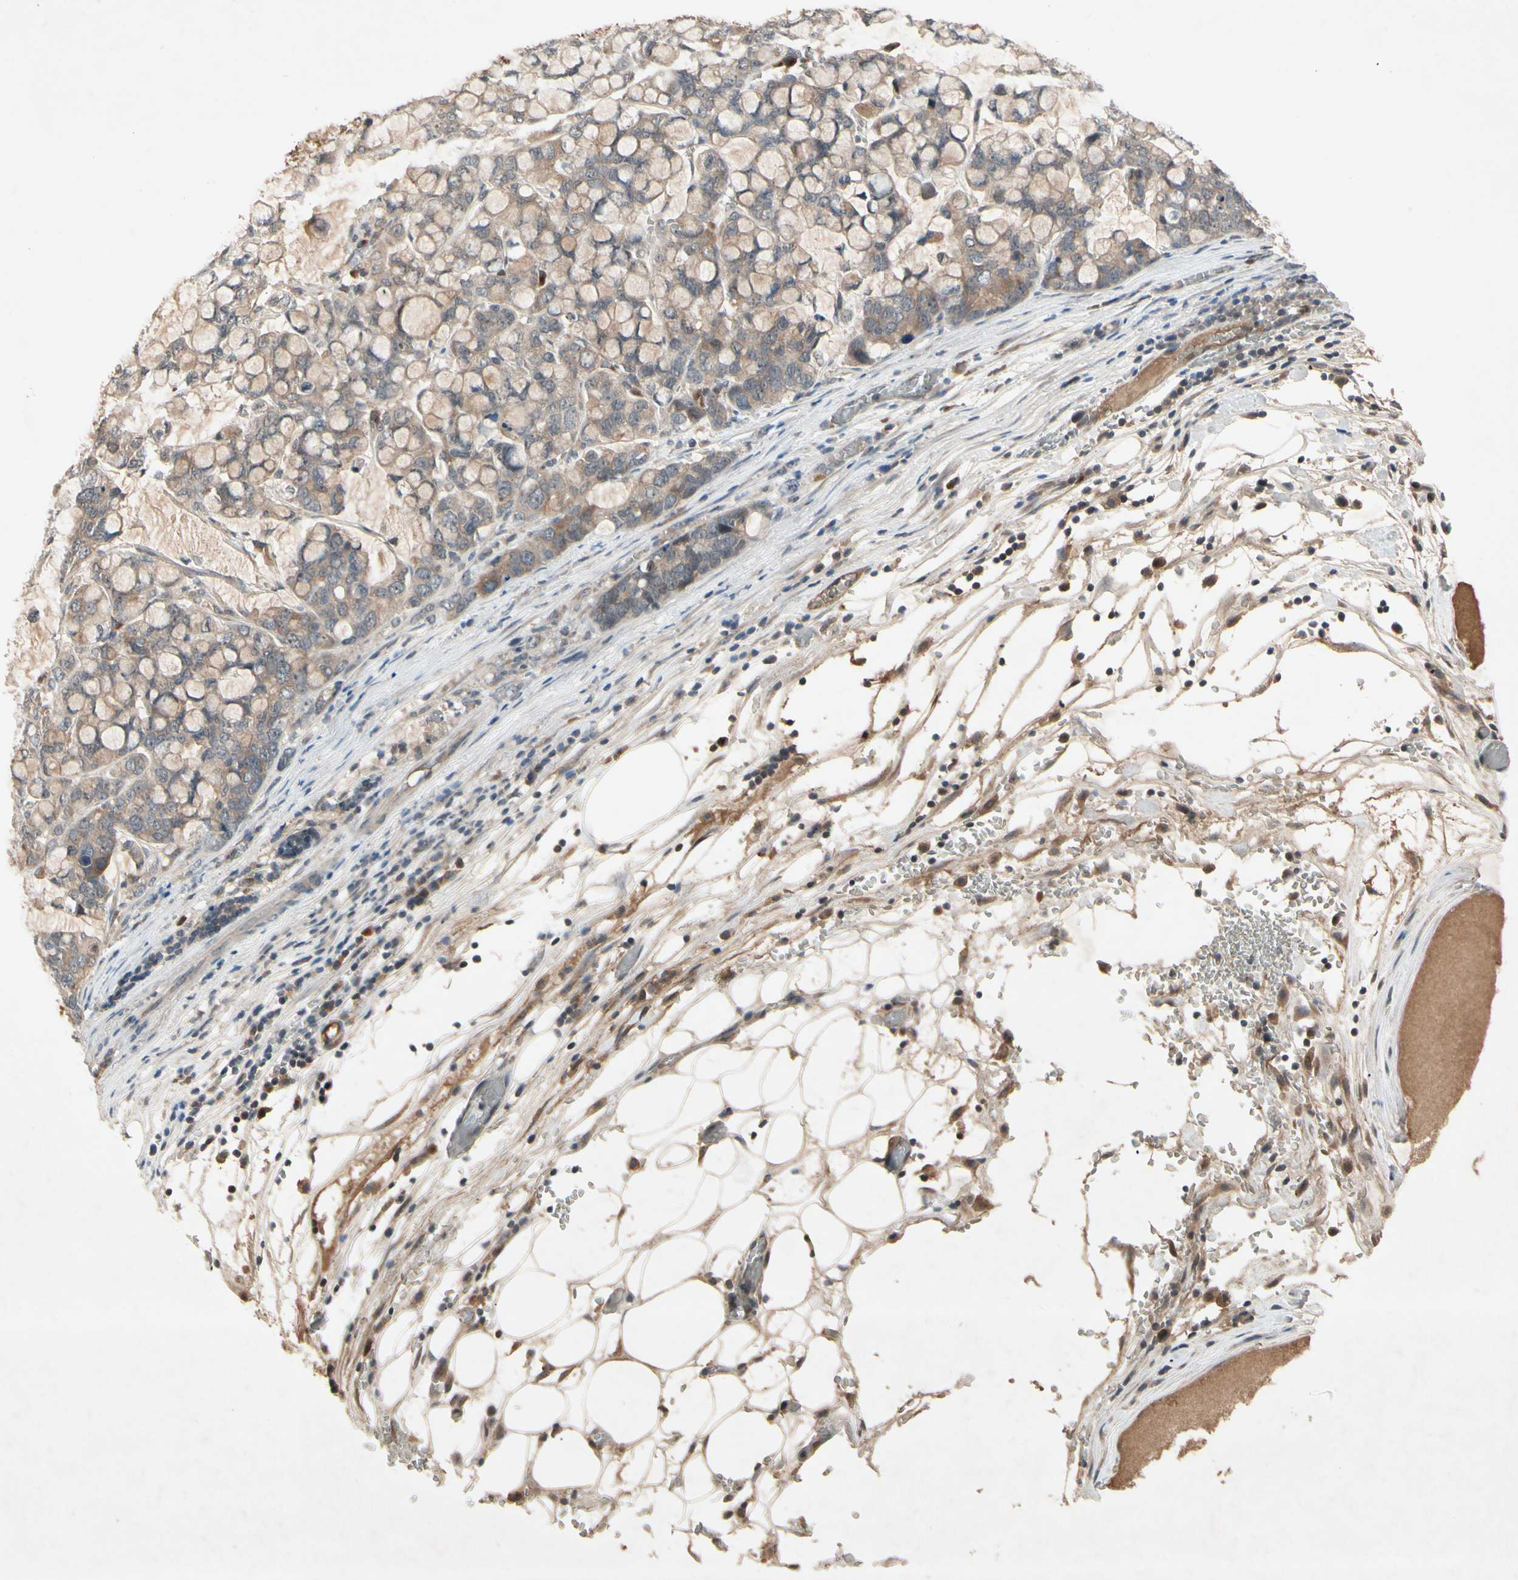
{"staining": {"intensity": "moderate", "quantity": ">75%", "location": "cytoplasmic/membranous"}, "tissue": "stomach cancer", "cell_type": "Tumor cells", "image_type": "cancer", "snomed": [{"axis": "morphology", "description": "Adenocarcinoma, NOS"}, {"axis": "topography", "description": "Stomach, lower"}], "caption": "The photomicrograph reveals staining of stomach adenocarcinoma, revealing moderate cytoplasmic/membranous protein expression (brown color) within tumor cells.", "gene": "NSF", "patient": {"sex": "male", "age": 84}}